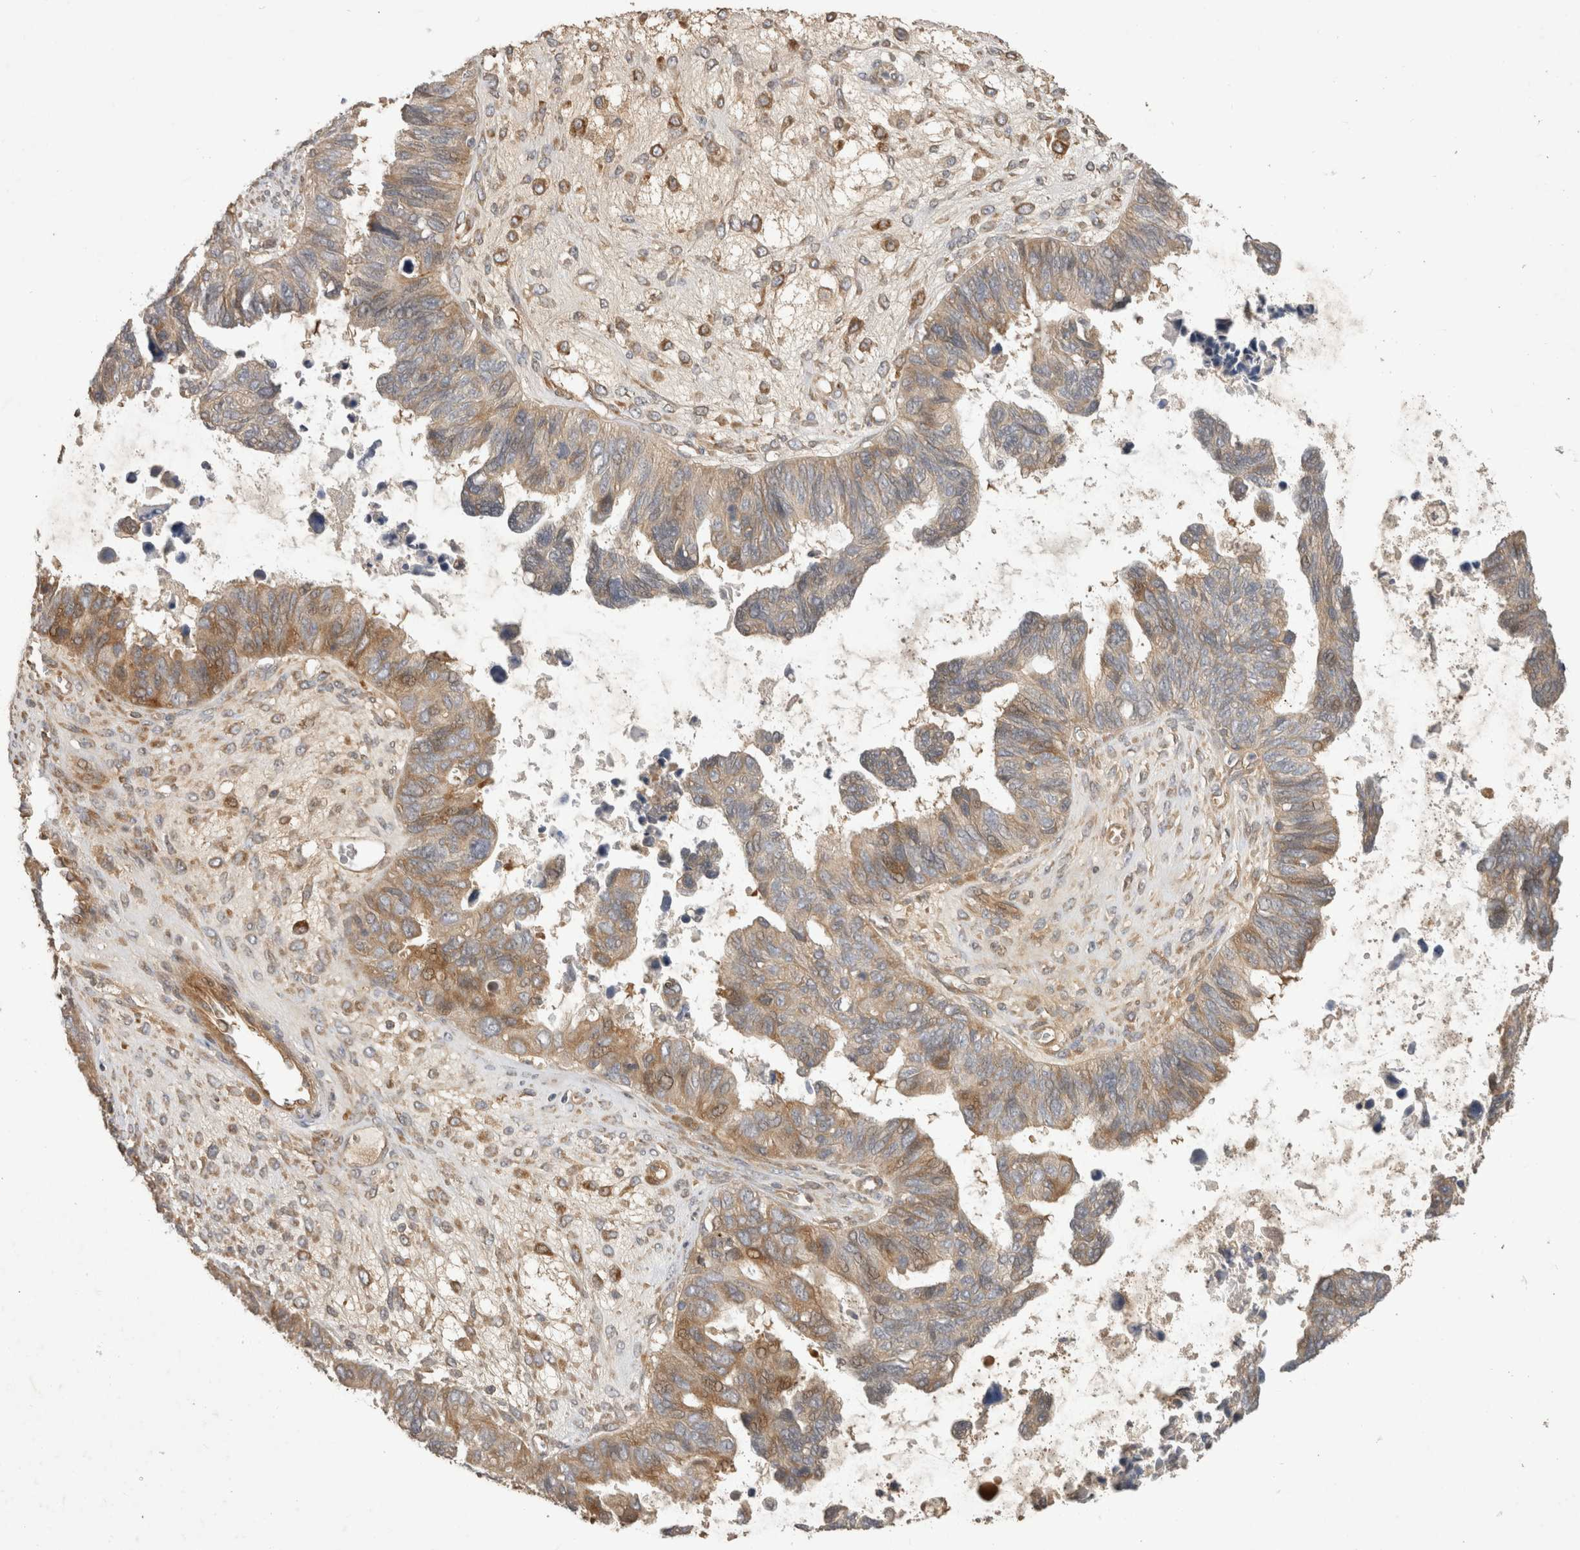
{"staining": {"intensity": "moderate", "quantity": "25%-75%", "location": "cytoplasmic/membranous"}, "tissue": "ovarian cancer", "cell_type": "Tumor cells", "image_type": "cancer", "snomed": [{"axis": "morphology", "description": "Cystadenocarcinoma, serous, NOS"}, {"axis": "topography", "description": "Ovary"}], "caption": "Ovarian cancer (serous cystadenocarcinoma) was stained to show a protein in brown. There is medium levels of moderate cytoplasmic/membranous staining in approximately 25%-75% of tumor cells. The staining was performed using DAB to visualize the protein expression in brown, while the nuclei were stained in blue with hematoxylin (Magnification: 20x).", "gene": "PPP1R42", "patient": {"sex": "female", "age": 79}}